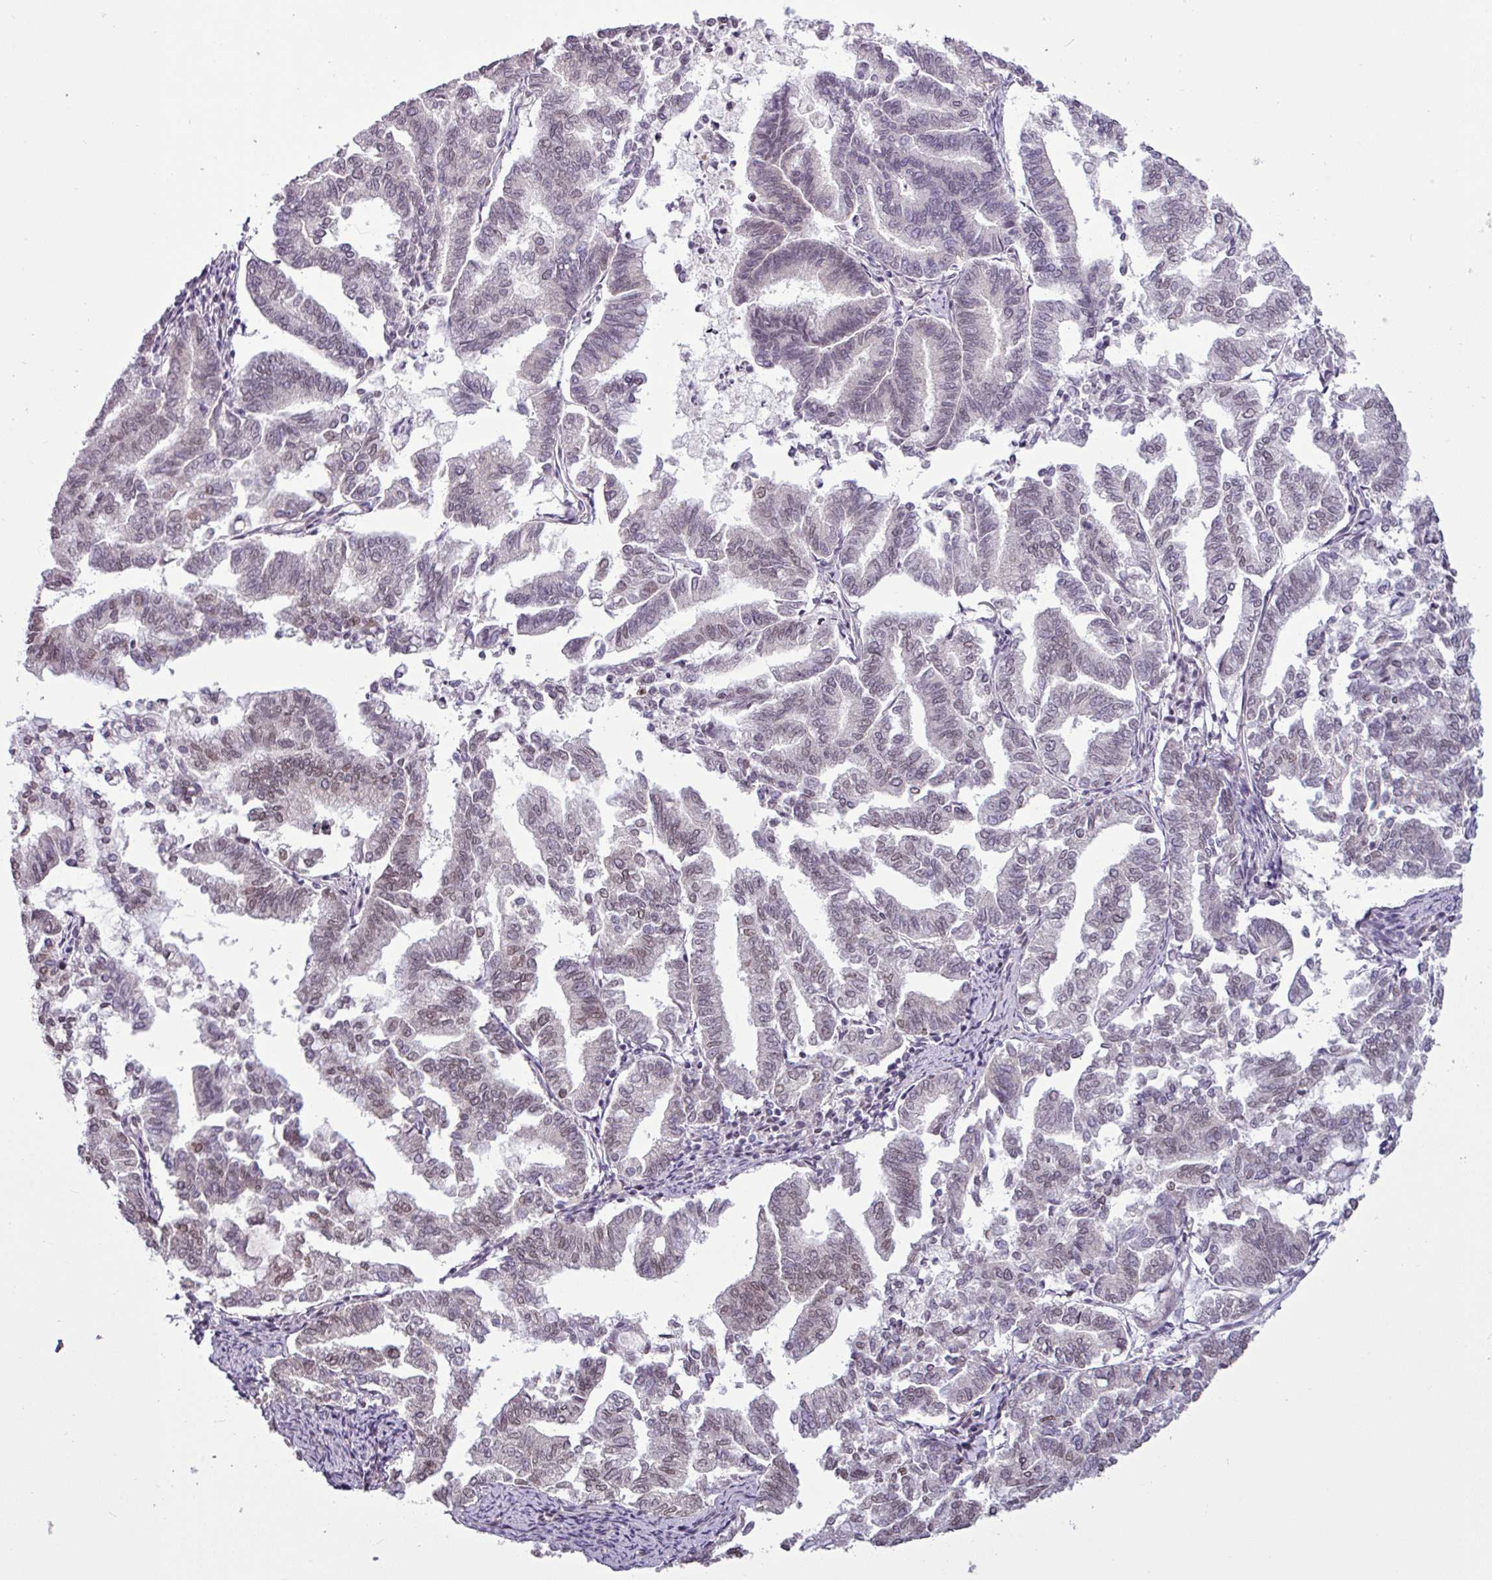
{"staining": {"intensity": "weak", "quantity": "<25%", "location": "nuclear"}, "tissue": "endometrial cancer", "cell_type": "Tumor cells", "image_type": "cancer", "snomed": [{"axis": "morphology", "description": "Adenocarcinoma, NOS"}, {"axis": "topography", "description": "Endometrium"}], "caption": "Protein analysis of endometrial cancer (adenocarcinoma) displays no significant positivity in tumor cells.", "gene": "GPT2", "patient": {"sex": "female", "age": 79}}